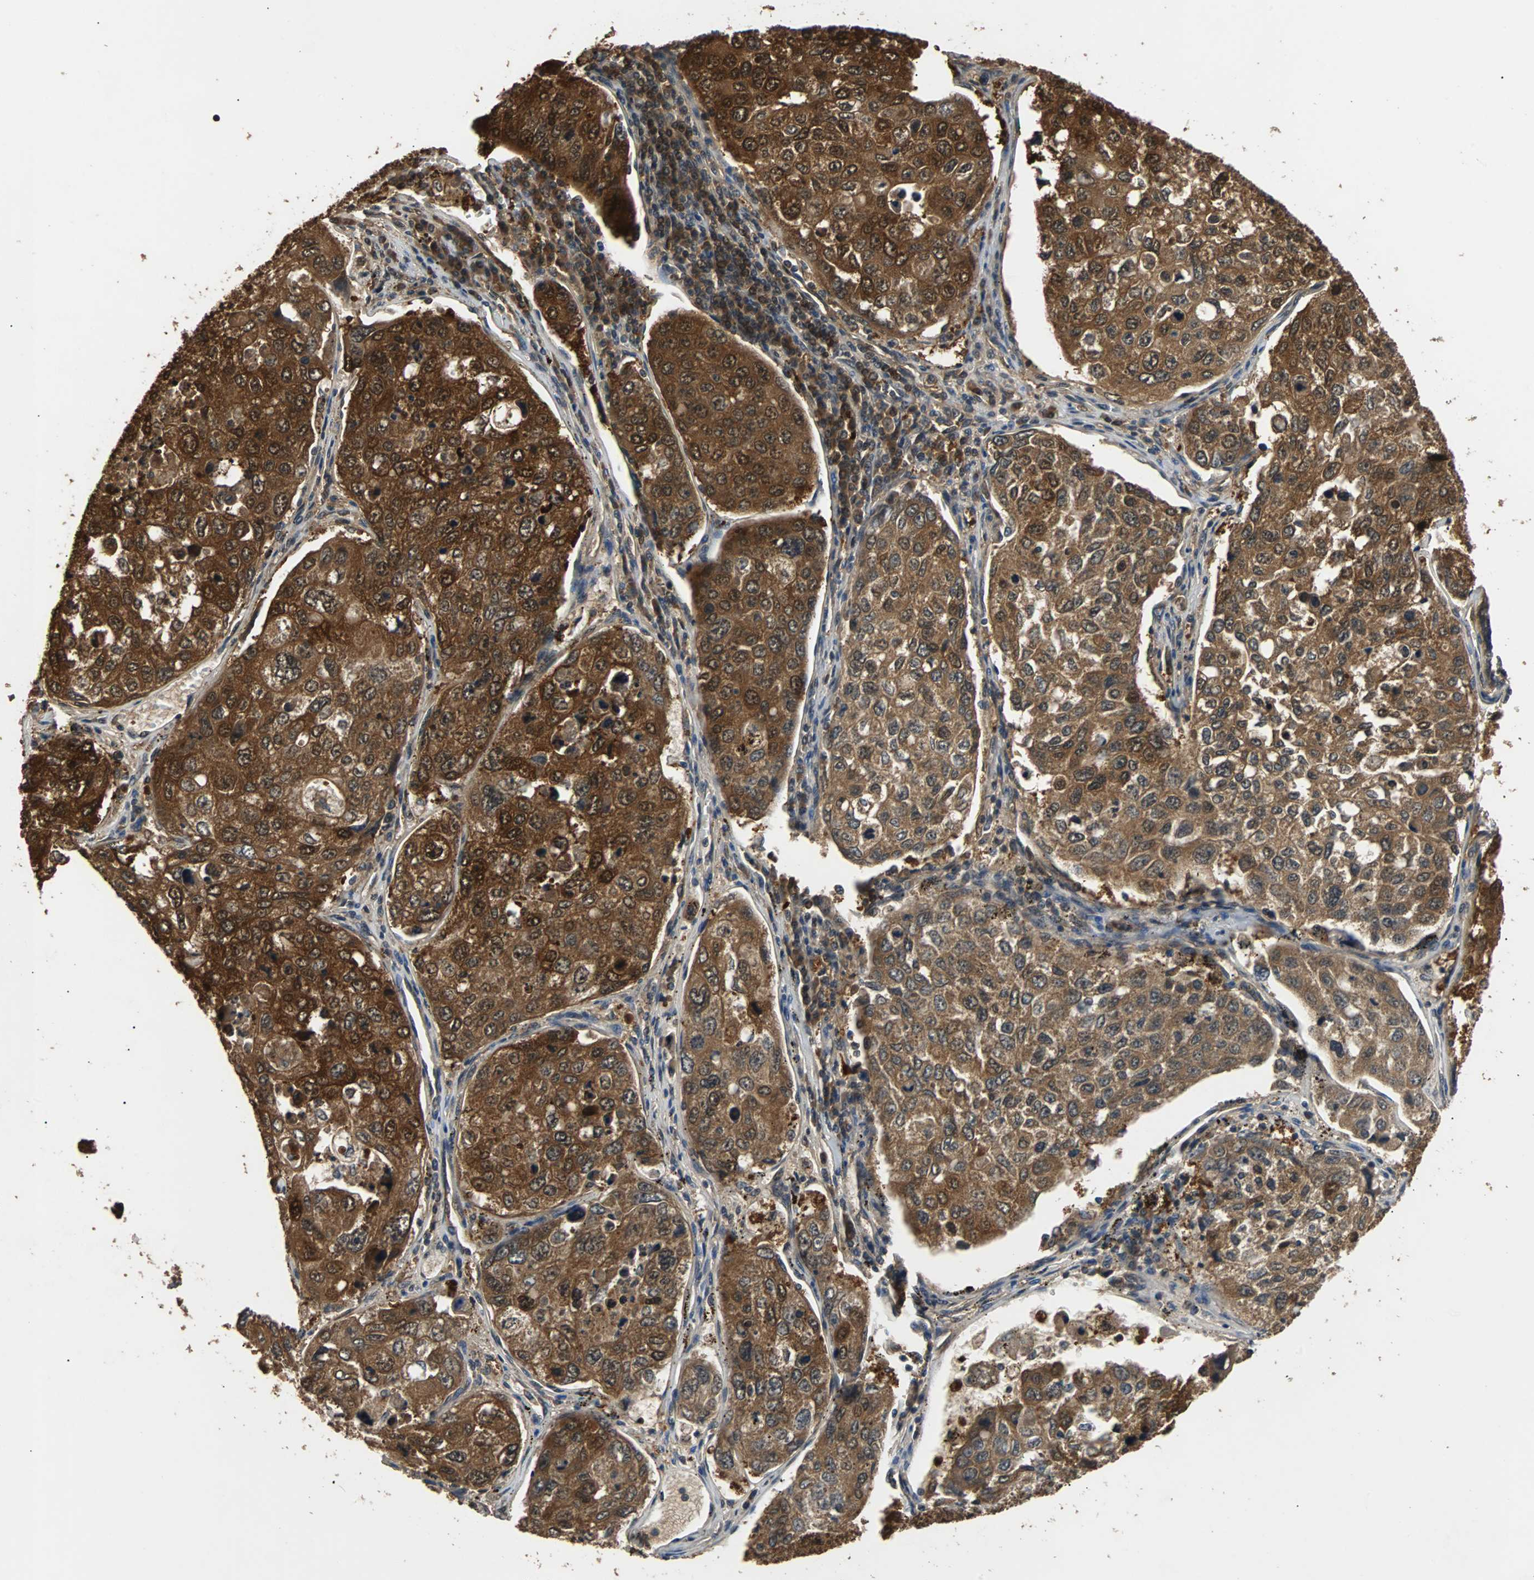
{"staining": {"intensity": "strong", "quantity": ">75%", "location": "cytoplasmic/membranous,nuclear"}, "tissue": "urothelial cancer", "cell_type": "Tumor cells", "image_type": "cancer", "snomed": [{"axis": "morphology", "description": "Urothelial carcinoma, High grade"}, {"axis": "topography", "description": "Lymph node"}, {"axis": "topography", "description": "Urinary bladder"}], "caption": "High-grade urothelial carcinoma stained for a protein shows strong cytoplasmic/membranous and nuclear positivity in tumor cells.", "gene": "PRDX6", "patient": {"sex": "male", "age": 51}}